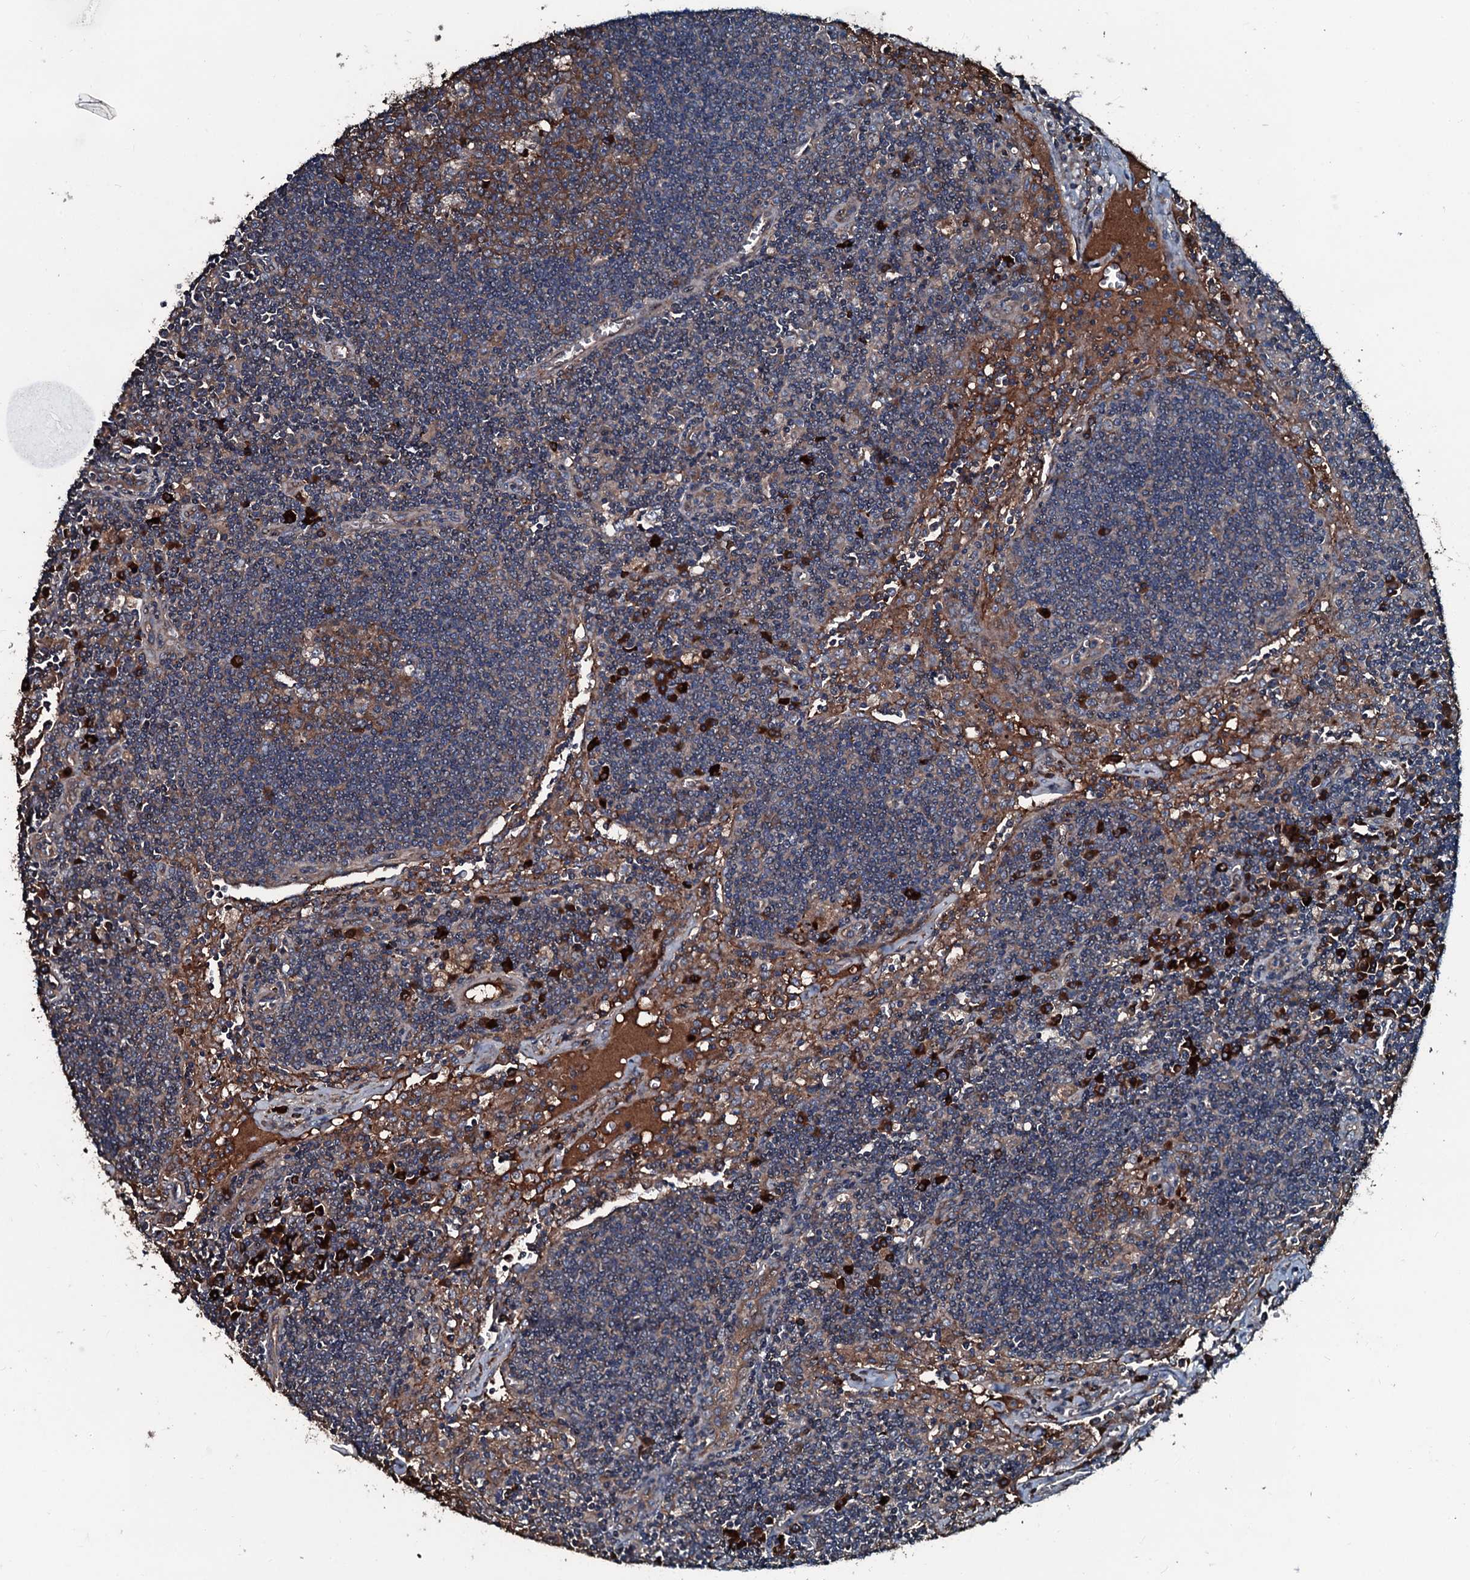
{"staining": {"intensity": "moderate", "quantity": ">75%", "location": "cytoplasmic/membranous"}, "tissue": "lymph node", "cell_type": "Germinal center cells", "image_type": "normal", "snomed": [{"axis": "morphology", "description": "Normal tissue, NOS"}, {"axis": "topography", "description": "Lymph node"}], "caption": "The histopathology image exhibits immunohistochemical staining of normal lymph node. There is moderate cytoplasmic/membranous positivity is appreciated in approximately >75% of germinal center cells.", "gene": "AARS1", "patient": {"sex": "male", "age": 58}}